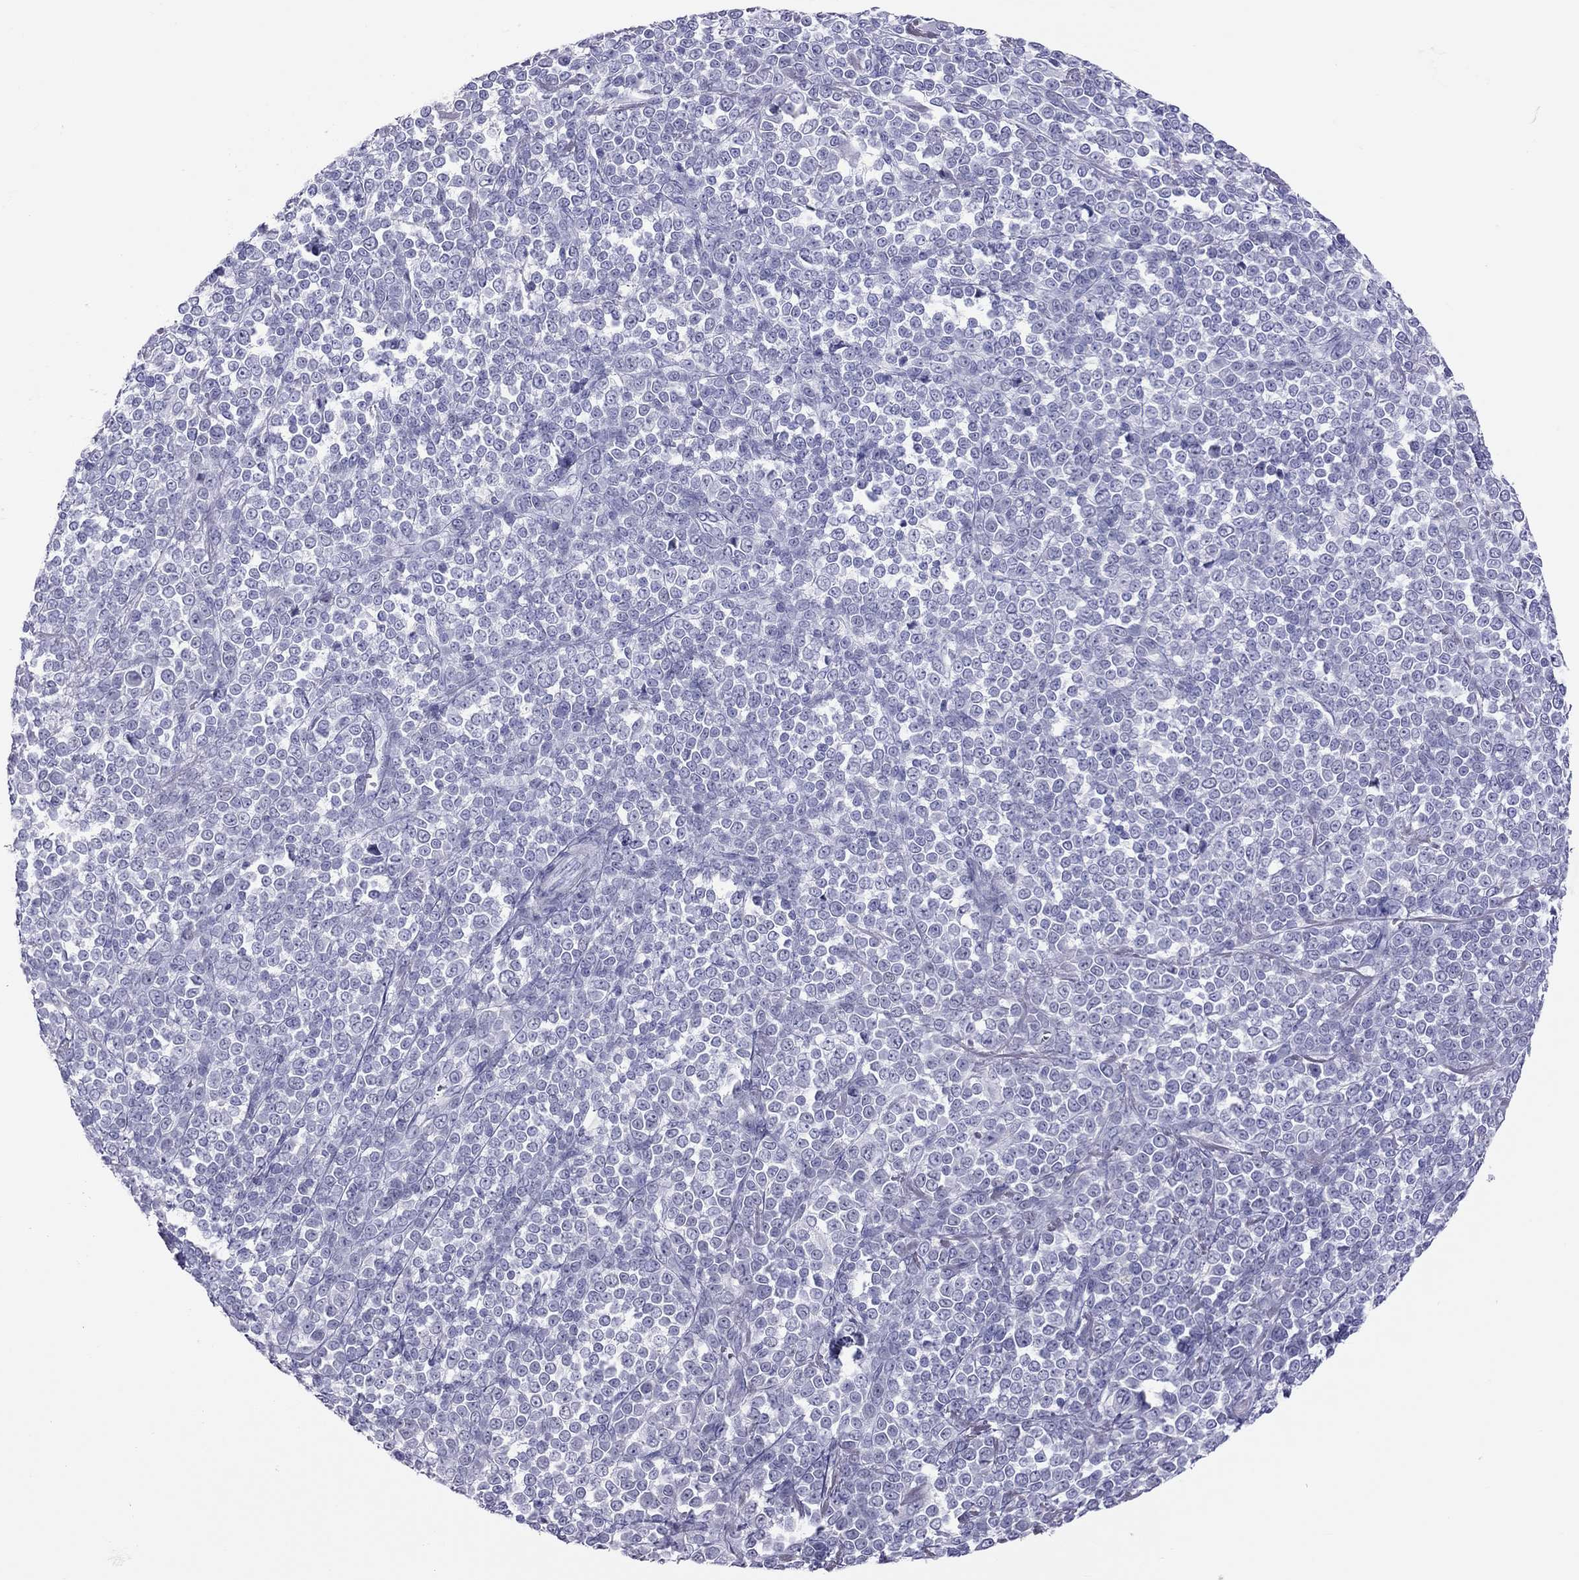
{"staining": {"intensity": "negative", "quantity": "none", "location": "none"}, "tissue": "melanoma", "cell_type": "Tumor cells", "image_type": "cancer", "snomed": [{"axis": "morphology", "description": "Malignant melanoma, NOS"}, {"axis": "topography", "description": "Skin"}], "caption": "There is no significant staining in tumor cells of malignant melanoma. (DAB (3,3'-diaminobenzidine) immunohistochemistry (IHC), high magnification).", "gene": "STAG3", "patient": {"sex": "female", "age": 95}}